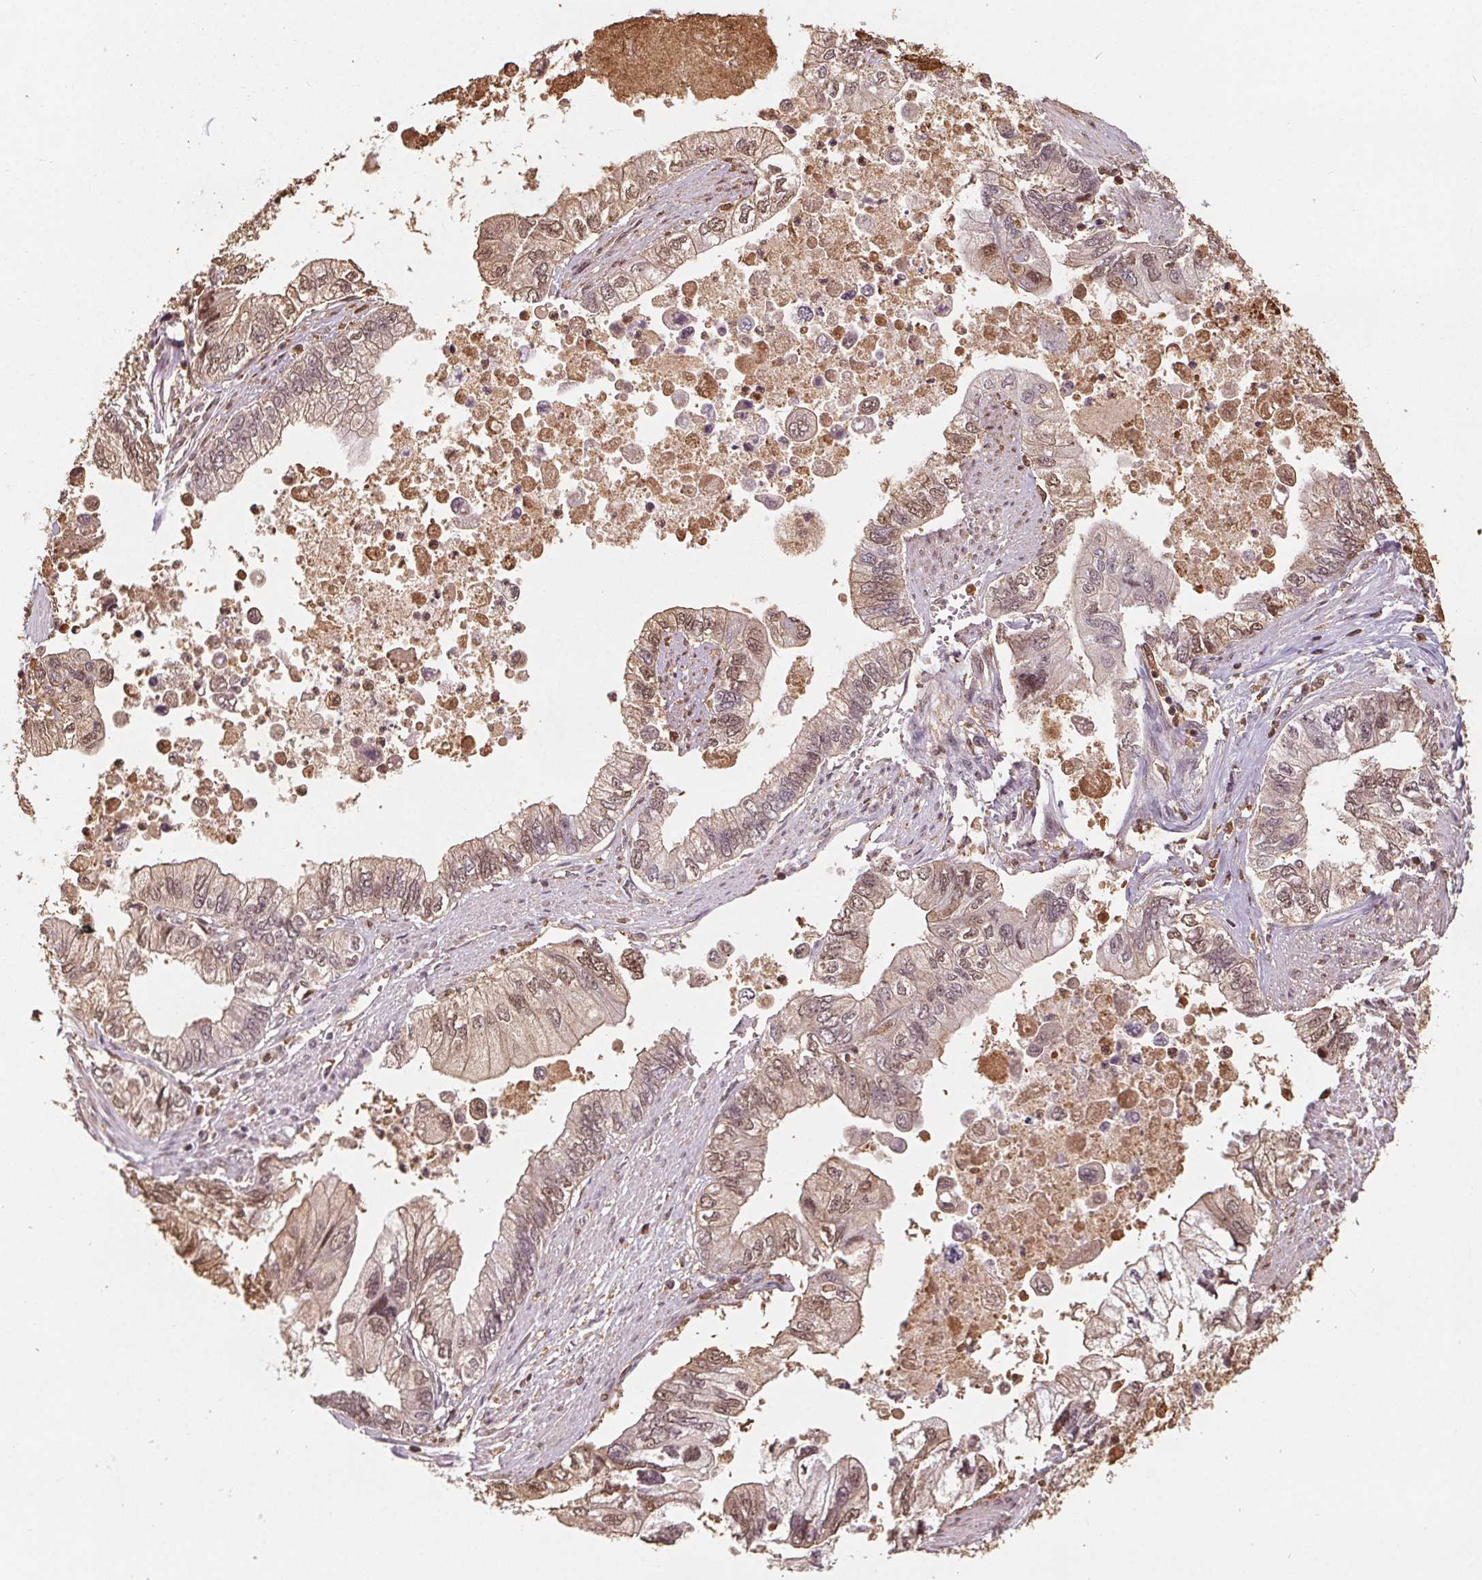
{"staining": {"intensity": "weak", "quantity": ">75%", "location": "cytoplasmic/membranous,nuclear"}, "tissue": "stomach cancer", "cell_type": "Tumor cells", "image_type": "cancer", "snomed": [{"axis": "morphology", "description": "Adenocarcinoma, NOS"}, {"axis": "topography", "description": "Pancreas"}, {"axis": "topography", "description": "Stomach, upper"}], "caption": "A low amount of weak cytoplasmic/membranous and nuclear expression is identified in about >75% of tumor cells in stomach cancer (adenocarcinoma) tissue. (brown staining indicates protein expression, while blue staining denotes nuclei).", "gene": "ENO1", "patient": {"sex": "male", "age": 77}}